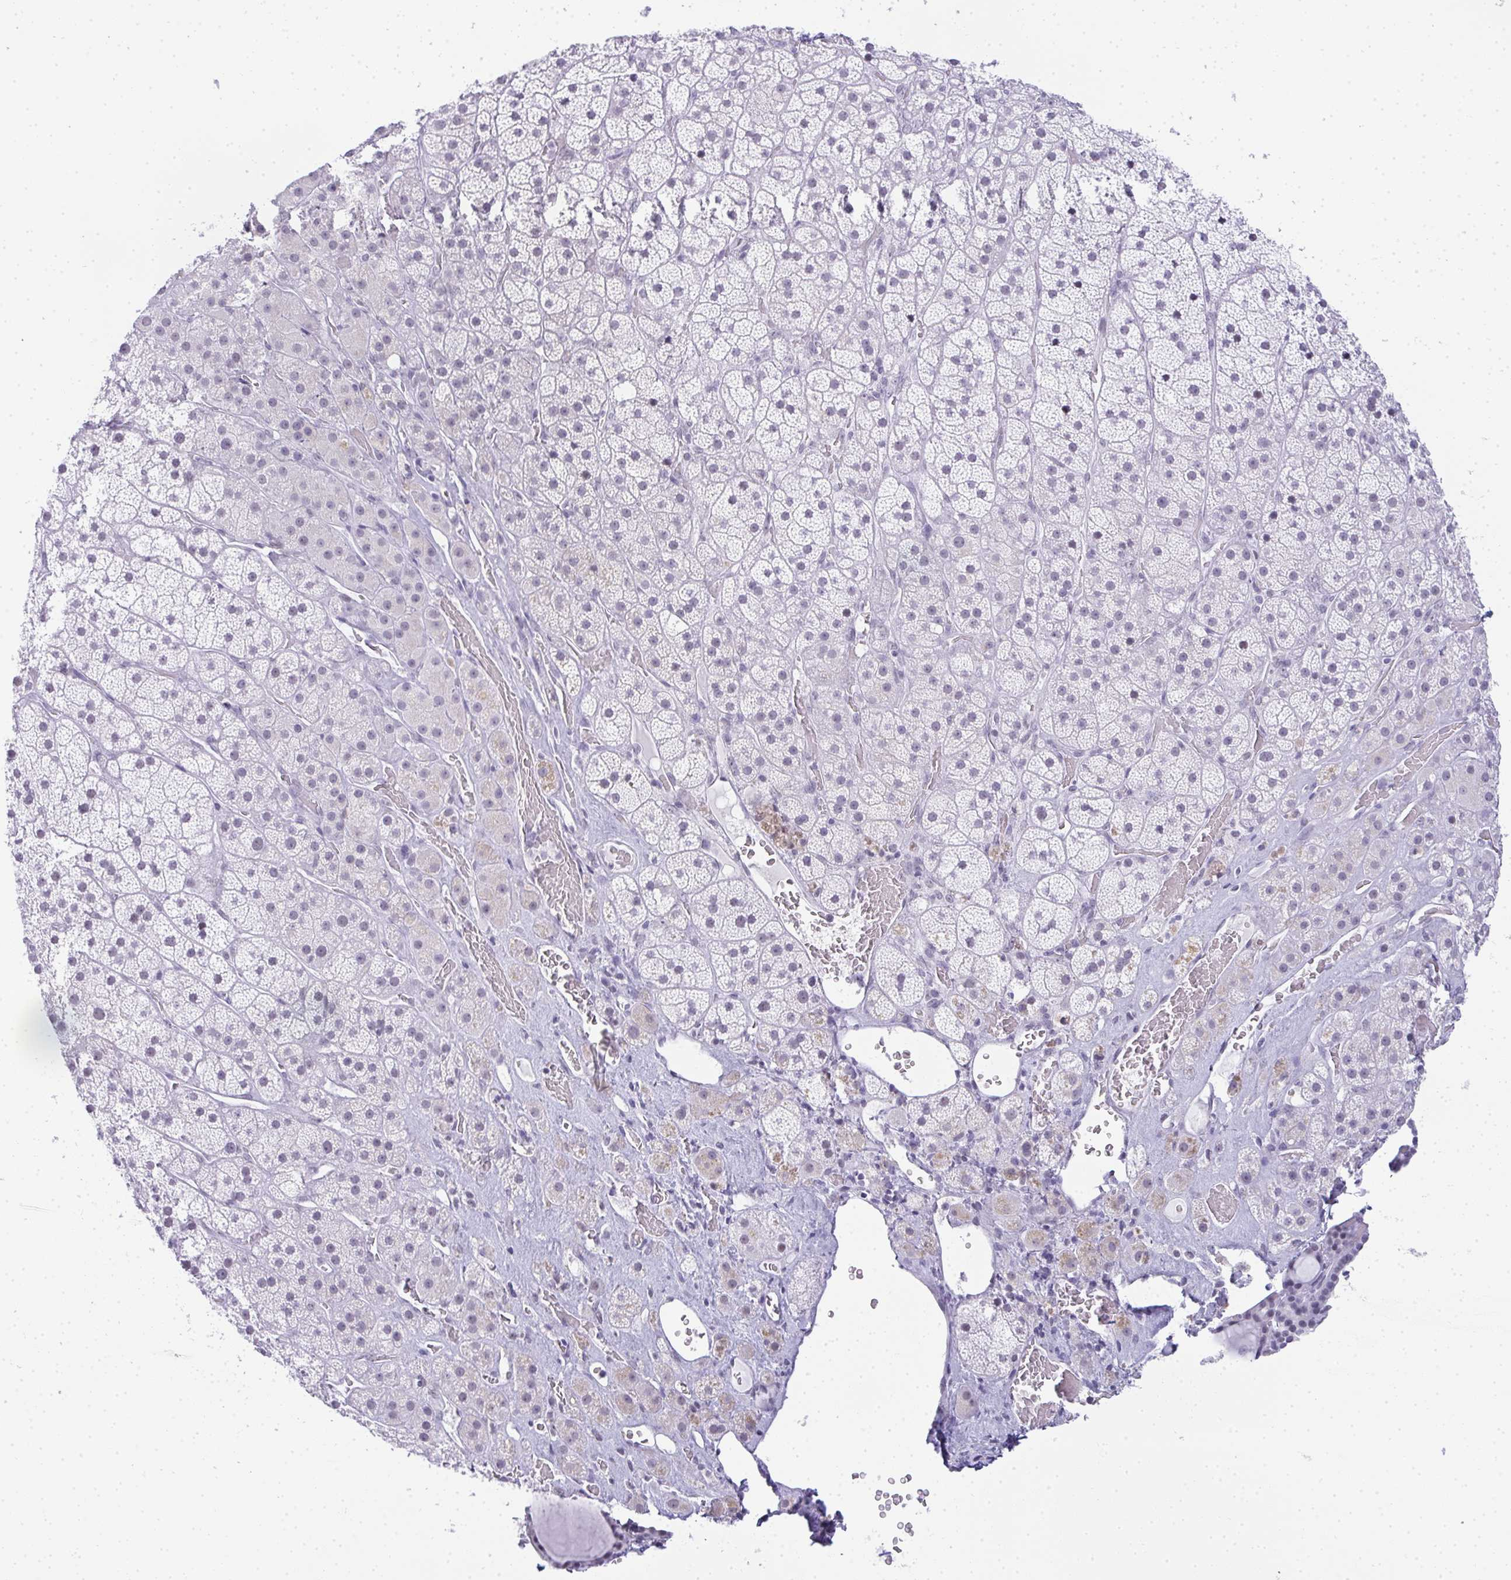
{"staining": {"intensity": "negative", "quantity": "none", "location": "none"}, "tissue": "adrenal gland", "cell_type": "Glandular cells", "image_type": "normal", "snomed": [{"axis": "morphology", "description": "Normal tissue, NOS"}, {"axis": "topography", "description": "Adrenal gland"}], "caption": "This is an IHC micrograph of benign human adrenal gland. There is no expression in glandular cells.", "gene": "PLA2G1B", "patient": {"sex": "male", "age": 57}}